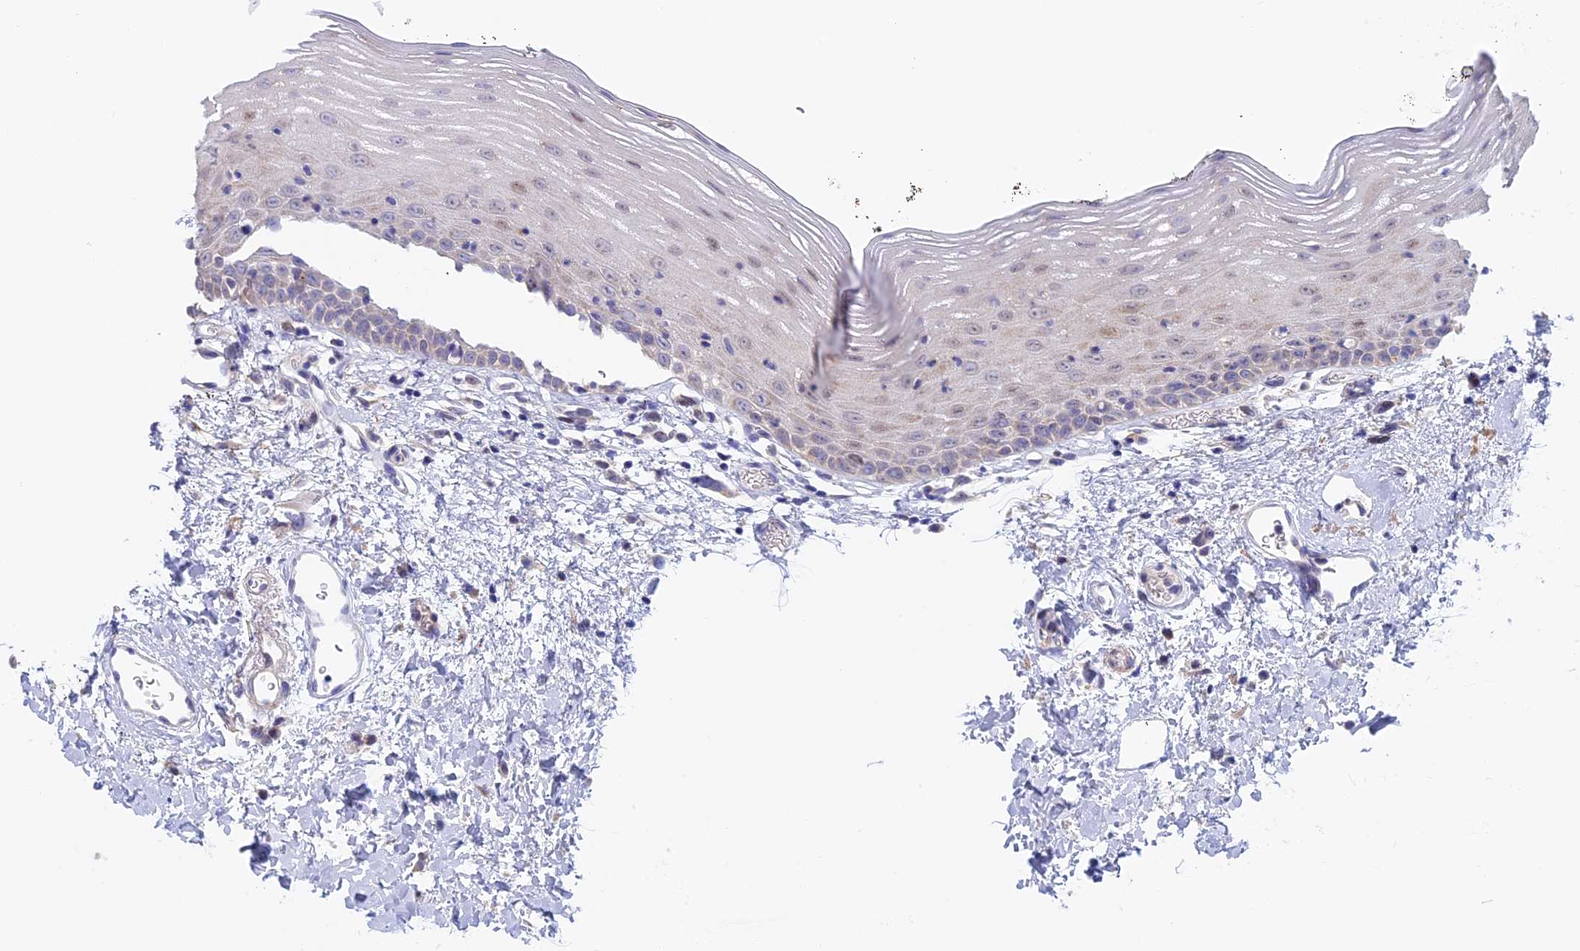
{"staining": {"intensity": "moderate", "quantity": "<25%", "location": "cytoplasmic/membranous"}, "tissue": "oral mucosa", "cell_type": "Squamous epithelial cells", "image_type": "normal", "snomed": [{"axis": "morphology", "description": "Normal tissue, NOS"}, {"axis": "topography", "description": "Oral tissue"}], "caption": "Approximately <25% of squamous epithelial cells in normal human oral mucosa display moderate cytoplasmic/membranous protein staining as visualized by brown immunohistochemical staining.", "gene": "ETFDH", "patient": {"sex": "male", "age": 74}}